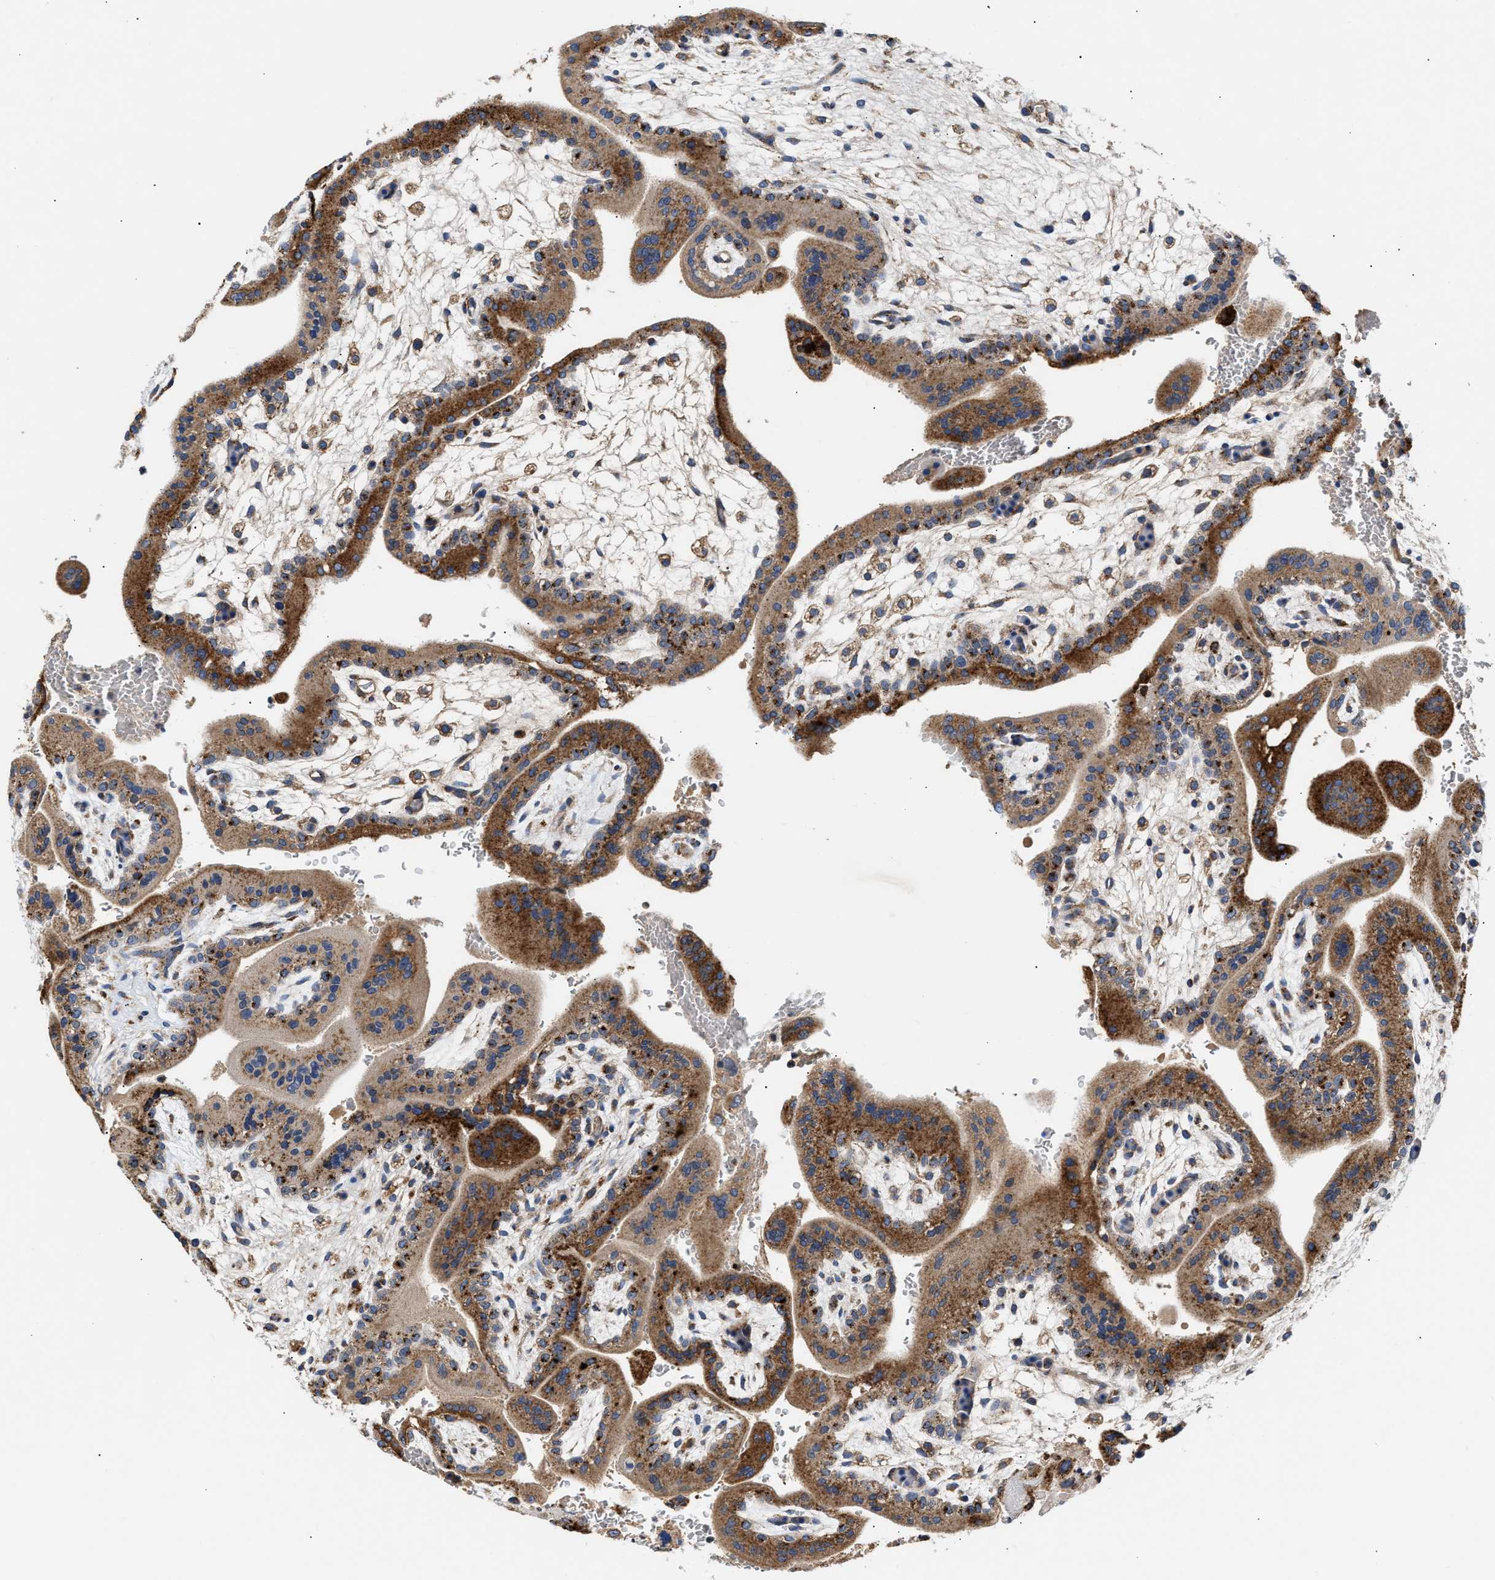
{"staining": {"intensity": "moderate", "quantity": ">75%", "location": "cytoplasmic/membranous"}, "tissue": "placenta", "cell_type": "Decidual cells", "image_type": "normal", "snomed": [{"axis": "morphology", "description": "Normal tissue, NOS"}, {"axis": "topography", "description": "Placenta"}], "caption": "Placenta stained with DAB IHC shows medium levels of moderate cytoplasmic/membranous positivity in about >75% of decidual cells. (IHC, brightfield microscopy, high magnification).", "gene": "CCDC146", "patient": {"sex": "female", "age": 35}}